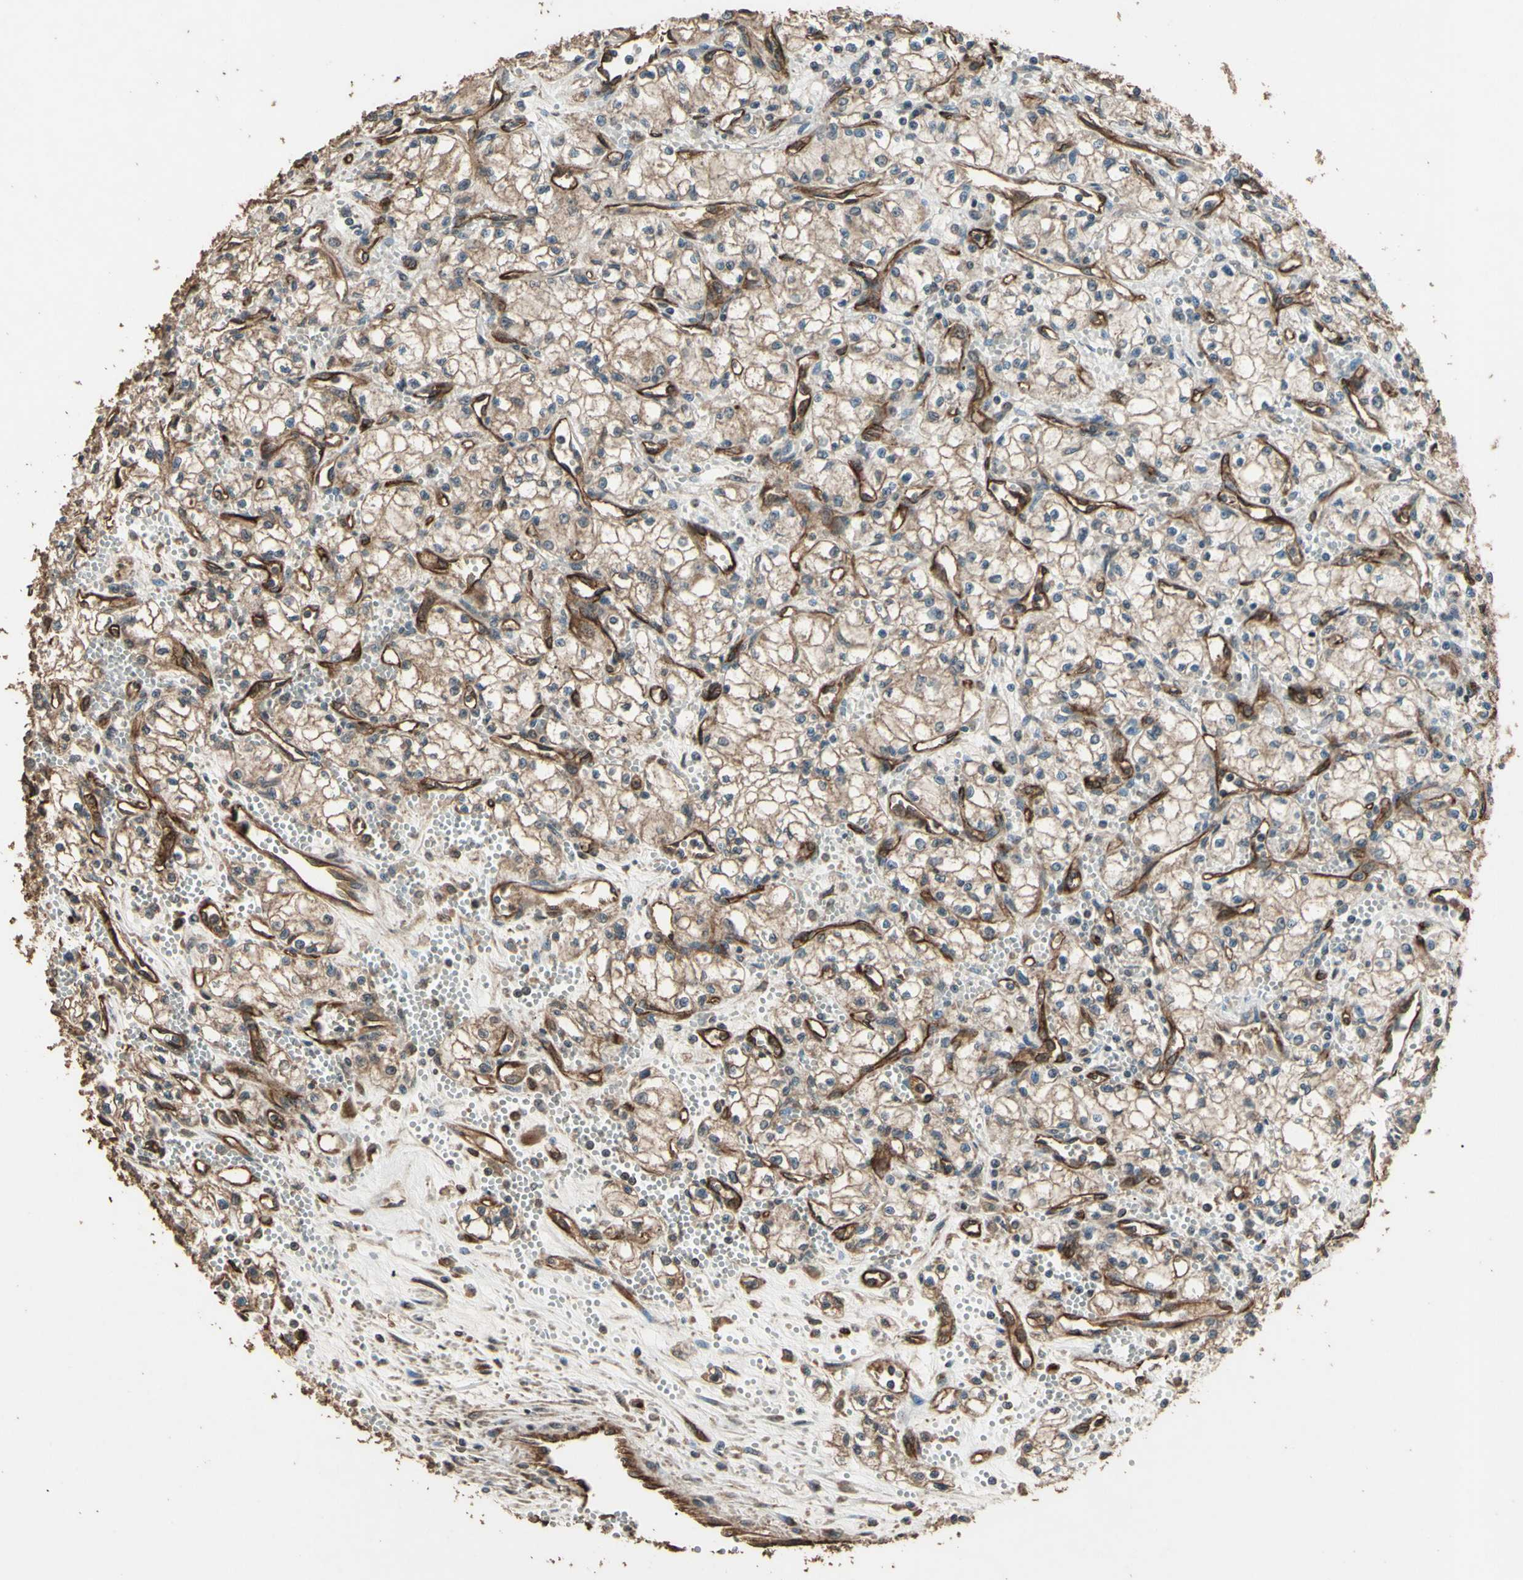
{"staining": {"intensity": "weak", "quantity": ">75%", "location": "cytoplasmic/membranous"}, "tissue": "renal cancer", "cell_type": "Tumor cells", "image_type": "cancer", "snomed": [{"axis": "morphology", "description": "Normal tissue, NOS"}, {"axis": "morphology", "description": "Adenocarcinoma, NOS"}, {"axis": "topography", "description": "Kidney"}], "caption": "A low amount of weak cytoplasmic/membranous expression is seen in about >75% of tumor cells in renal adenocarcinoma tissue. Using DAB (brown) and hematoxylin (blue) stains, captured at high magnification using brightfield microscopy.", "gene": "TSPO", "patient": {"sex": "male", "age": 59}}